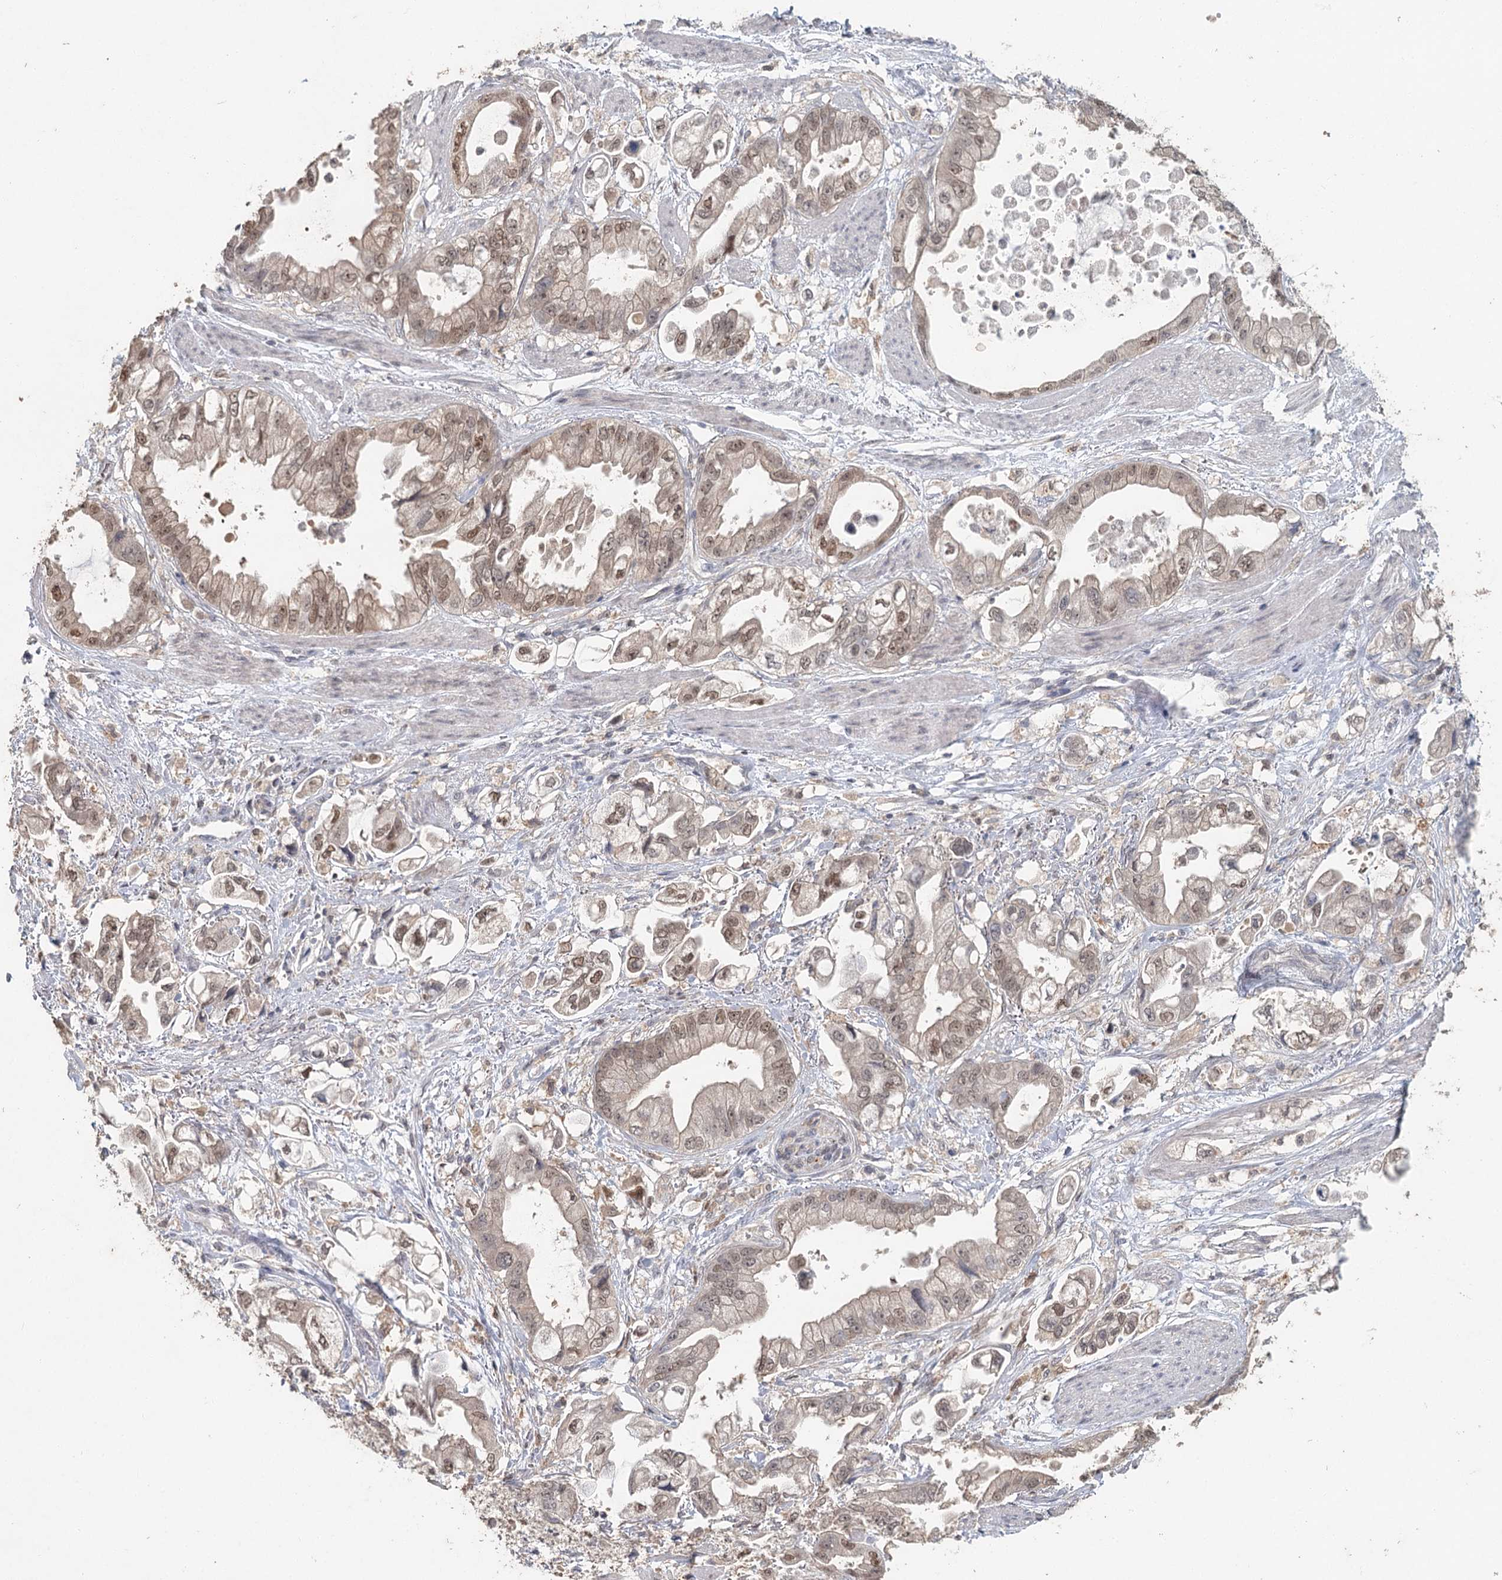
{"staining": {"intensity": "weak", "quantity": ">75%", "location": "nuclear"}, "tissue": "stomach cancer", "cell_type": "Tumor cells", "image_type": "cancer", "snomed": [{"axis": "morphology", "description": "Adenocarcinoma, NOS"}, {"axis": "topography", "description": "Stomach"}], "caption": "Immunohistochemistry of human stomach cancer (adenocarcinoma) demonstrates low levels of weak nuclear expression in about >75% of tumor cells. (Brightfield microscopy of DAB IHC at high magnification).", "gene": "ADK", "patient": {"sex": "male", "age": 62}}